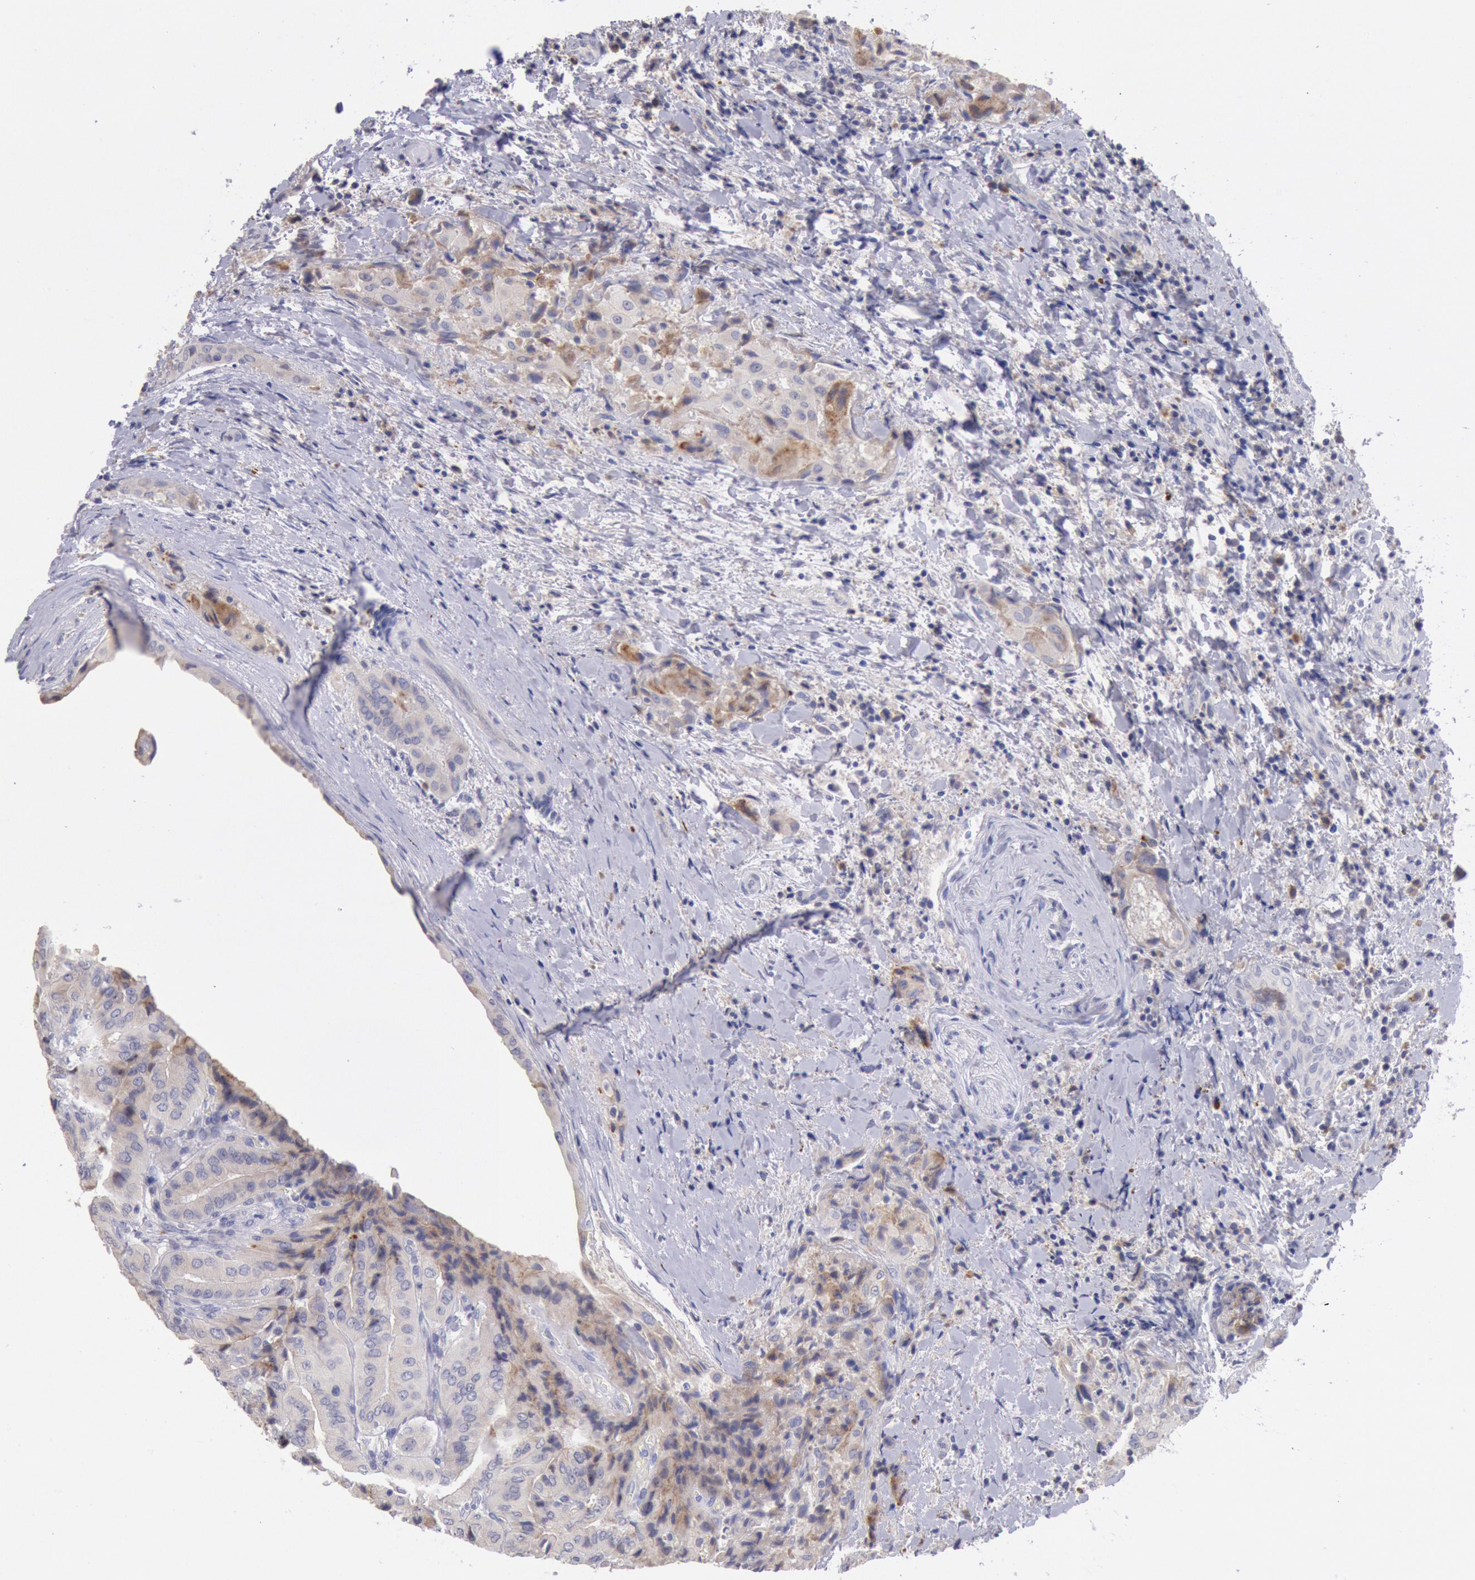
{"staining": {"intensity": "weak", "quantity": "25%-75%", "location": "cytoplasmic/membranous"}, "tissue": "thyroid cancer", "cell_type": "Tumor cells", "image_type": "cancer", "snomed": [{"axis": "morphology", "description": "Papillary adenocarcinoma, NOS"}, {"axis": "topography", "description": "Thyroid gland"}], "caption": "Human papillary adenocarcinoma (thyroid) stained for a protein (brown) exhibits weak cytoplasmic/membranous positive positivity in approximately 25%-75% of tumor cells.", "gene": "GAL3ST1", "patient": {"sex": "female", "age": 71}}